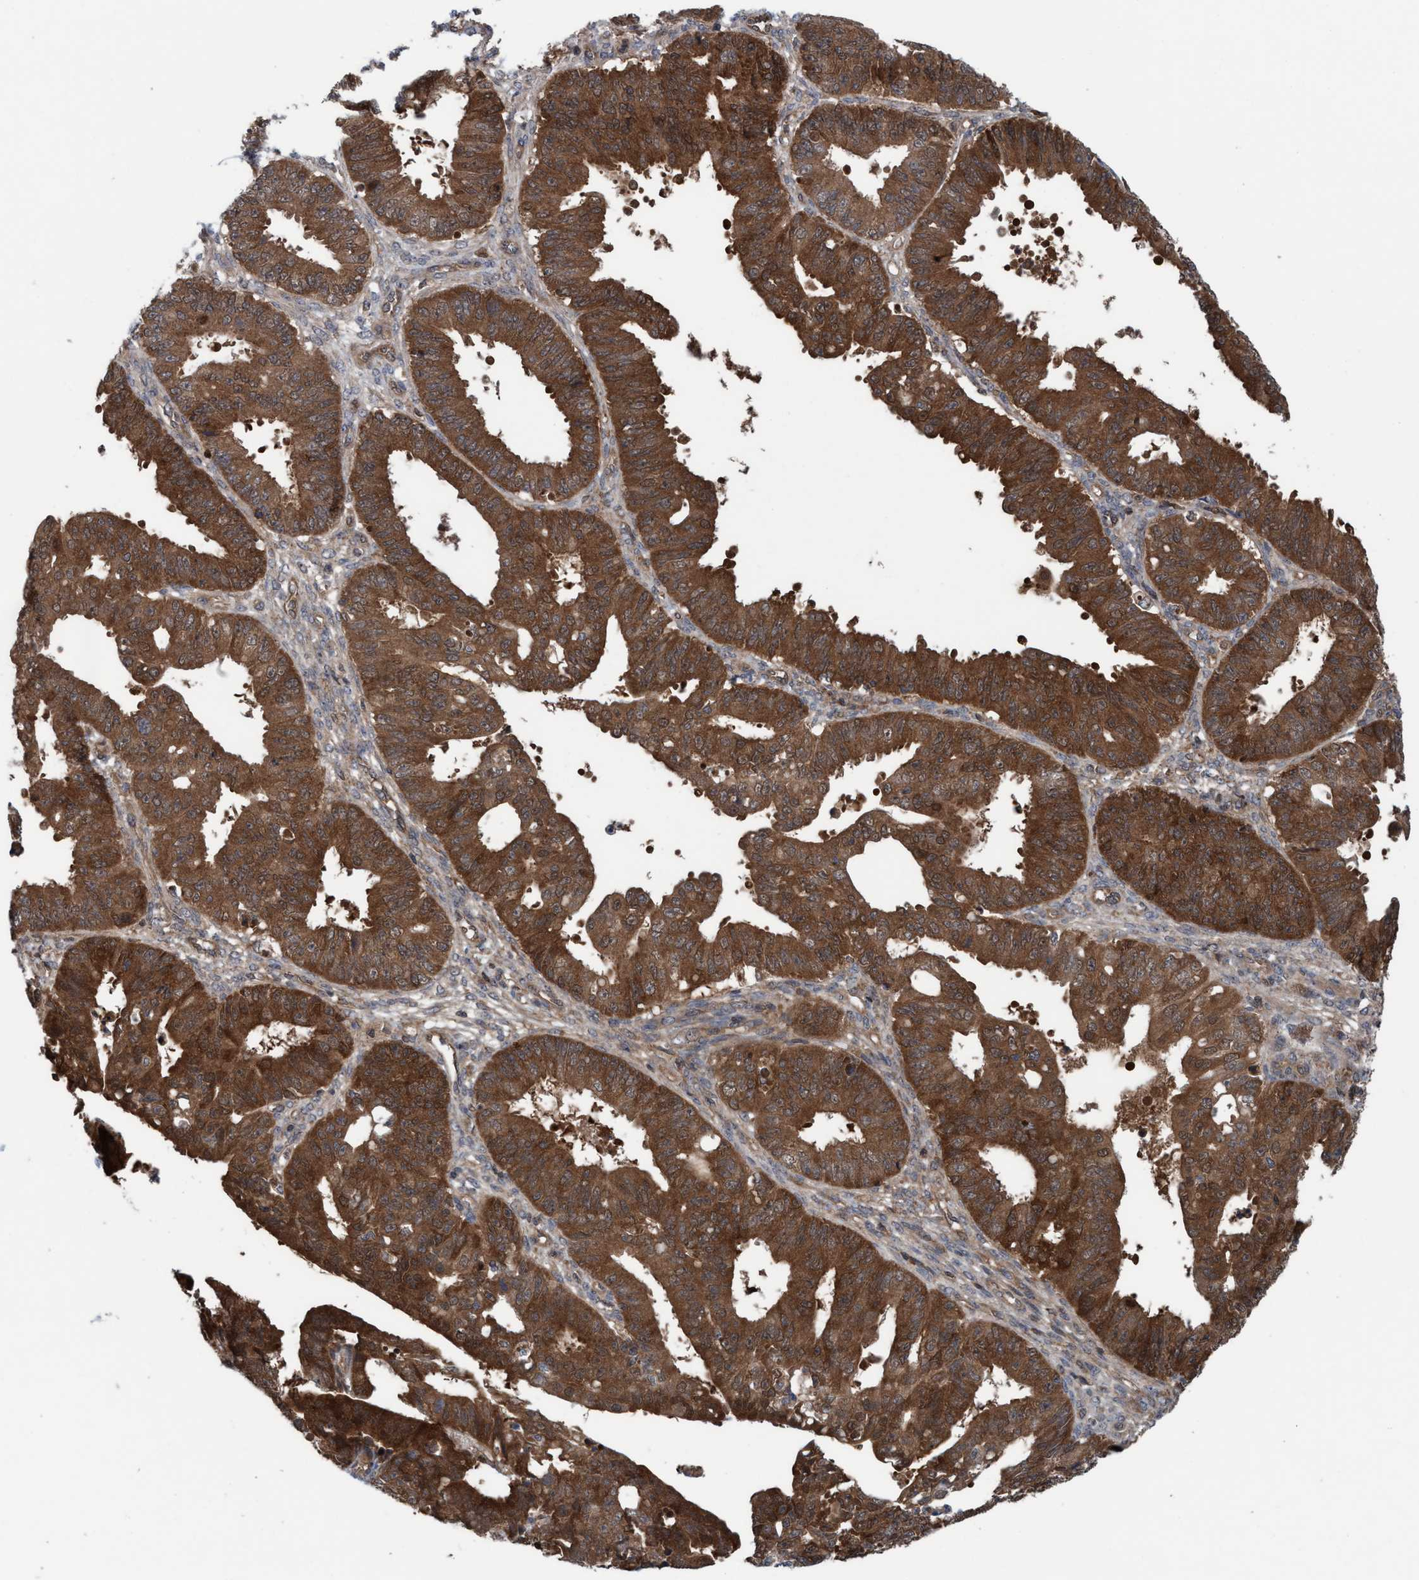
{"staining": {"intensity": "moderate", "quantity": ">75%", "location": "cytoplasmic/membranous"}, "tissue": "ovarian cancer", "cell_type": "Tumor cells", "image_type": "cancer", "snomed": [{"axis": "morphology", "description": "Carcinoma, endometroid"}, {"axis": "topography", "description": "Ovary"}], "caption": "This image demonstrates immunohistochemistry (IHC) staining of ovarian cancer (endometroid carcinoma), with medium moderate cytoplasmic/membranous staining in about >75% of tumor cells.", "gene": "GLOD4", "patient": {"sex": "female", "age": 42}}